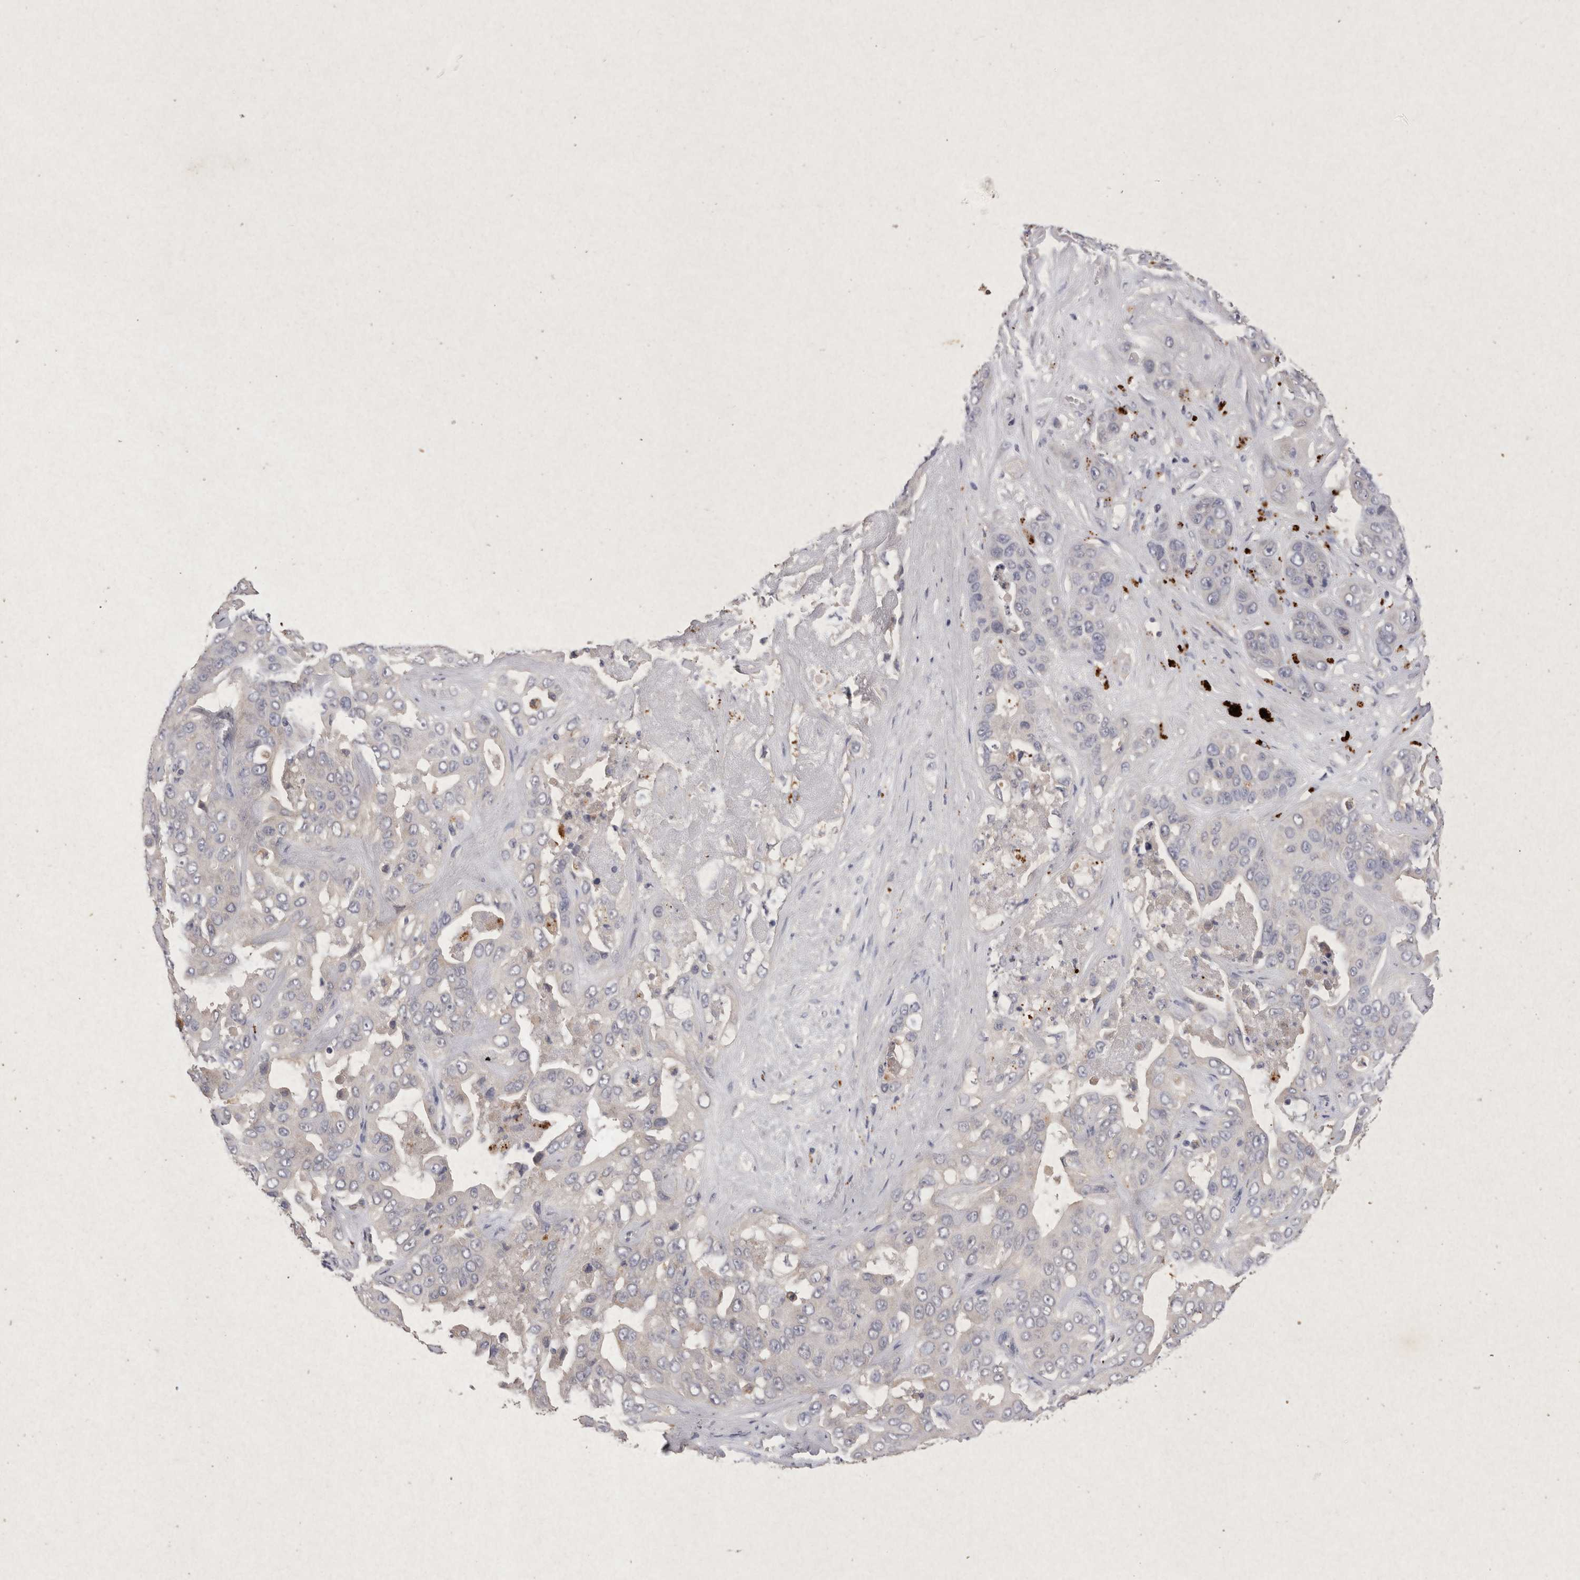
{"staining": {"intensity": "negative", "quantity": "none", "location": "none"}, "tissue": "liver cancer", "cell_type": "Tumor cells", "image_type": "cancer", "snomed": [{"axis": "morphology", "description": "Cholangiocarcinoma"}, {"axis": "topography", "description": "Liver"}], "caption": "Human cholangiocarcinoma (liver) stained for a protein using IHC shows no positivity in tumor cells.", "gene": "RASSF3", "patient": {"sex": "female", "age": 52}}